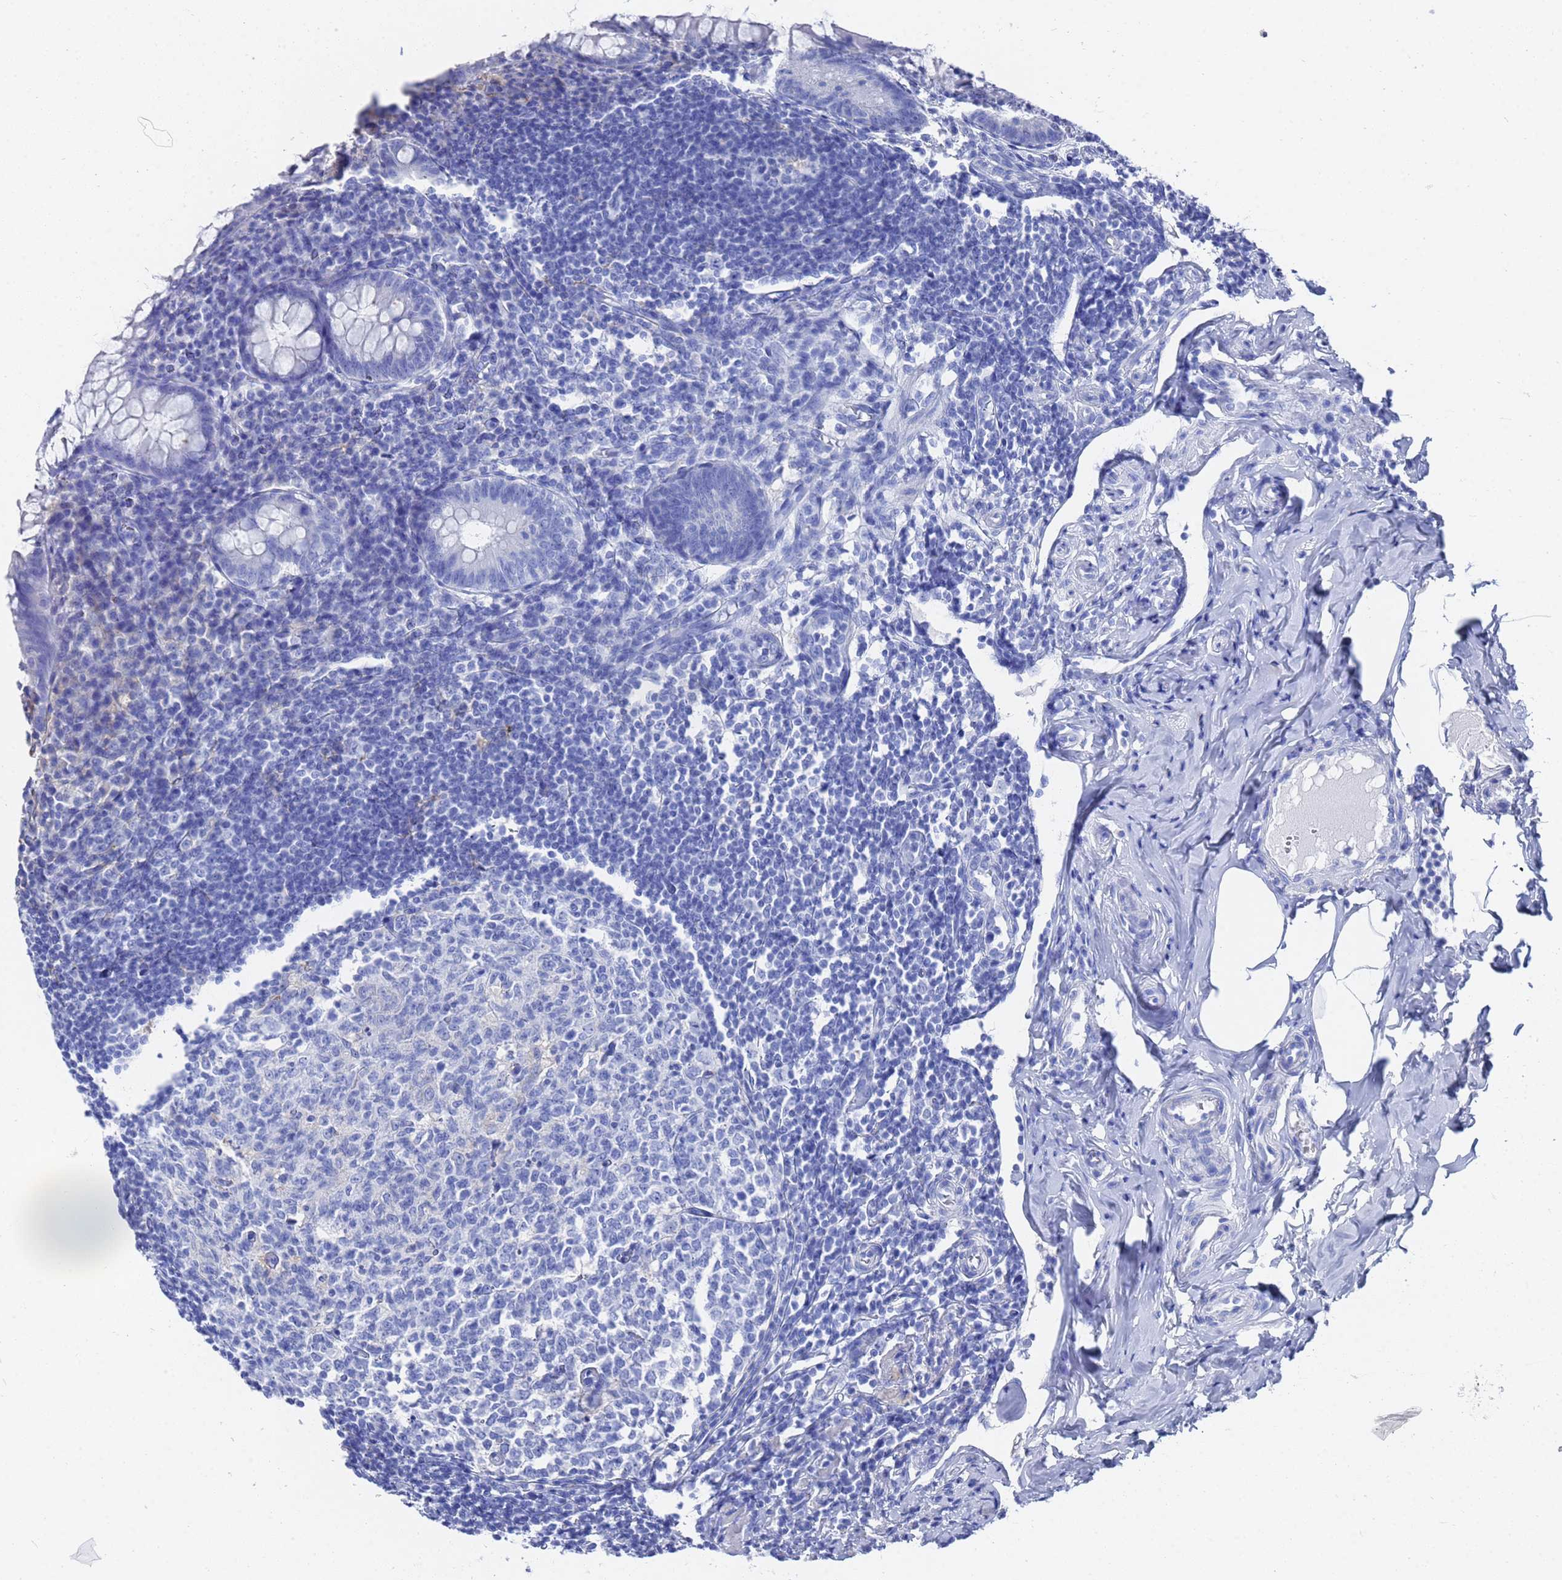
{"staining": {"intensity": "negative", "quantity": "none", "location": "none"}, "tissue": "appendix", "cell_type": "Glandular cells", "image_type": "normal", "snomed": [{"axis": "morphology", "description": "Normal tissue, NOS"}, {"axis": "topography", "description": "Appendix"}], "caption": "A high-resolution micrograph shows immunohistochemistry (IHC) staining of normal appendix, which displays no significant positivity in glandular cells.", "gene": "GGT1", "patient": {"sex": "female", "age": 33}}